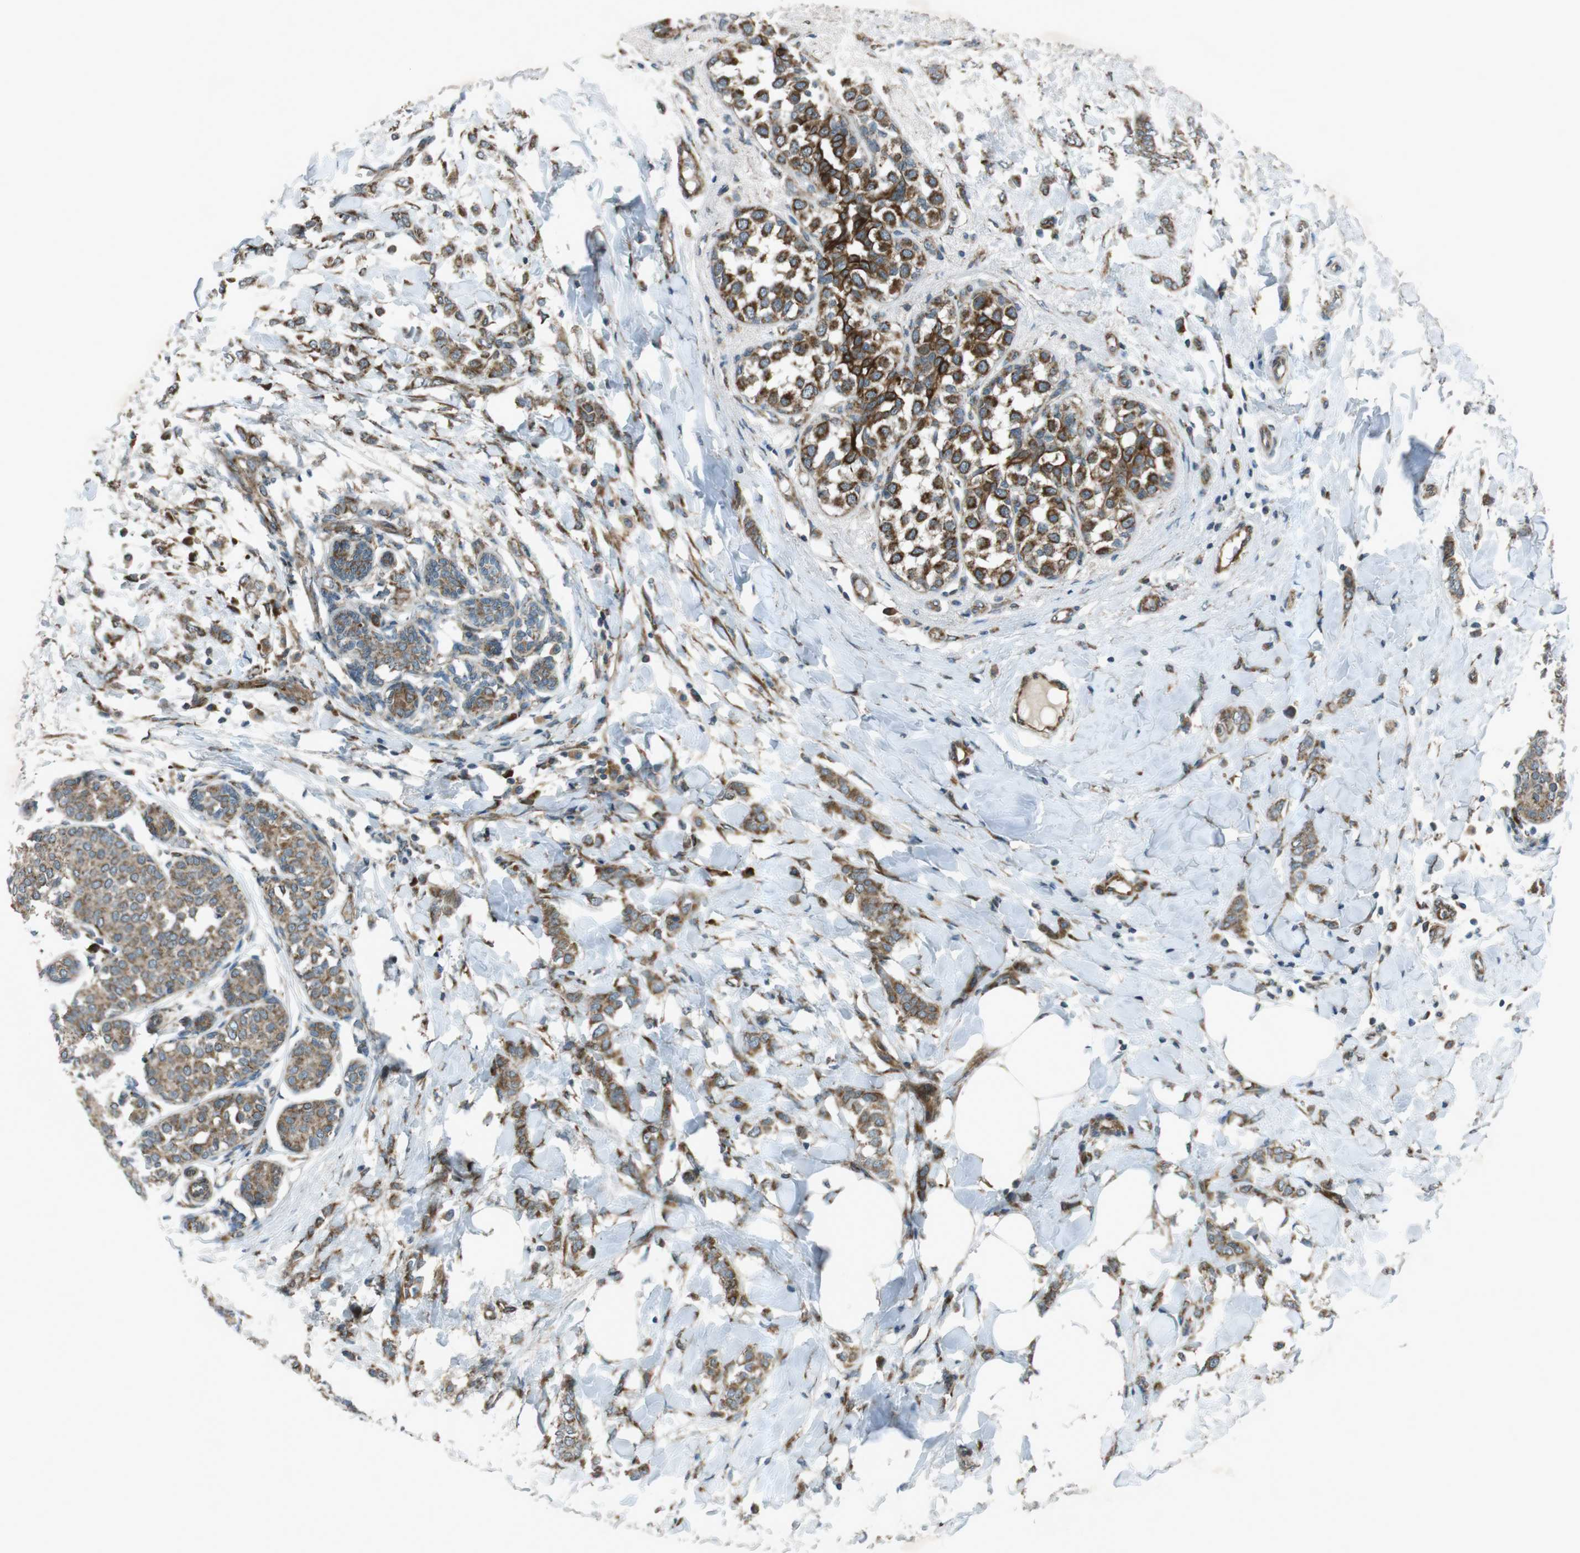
{"staining": {"intensity": "strong", "quantity": "<25%", "location": "cytoplasmic/membranous"}, "tissue": "breast cancer", "cell_type": "Tumor cells", "image_type": "cancer", "snomed": [{"axis": "morphology", "description": "Lobular carcinoma, in situ"}, {"axis": "morphology", "description": "Lobular carcinoma"}, {"axis": "topography", "description": "Breast"}], "caption": "The immunohistochemical stain shows strong cytoplasmic/membranous staining in tumor cells of breast lobular carcinoma tissue.", "gene": "SLC41A1", "patient": {"sex": "female", "age": 41}}